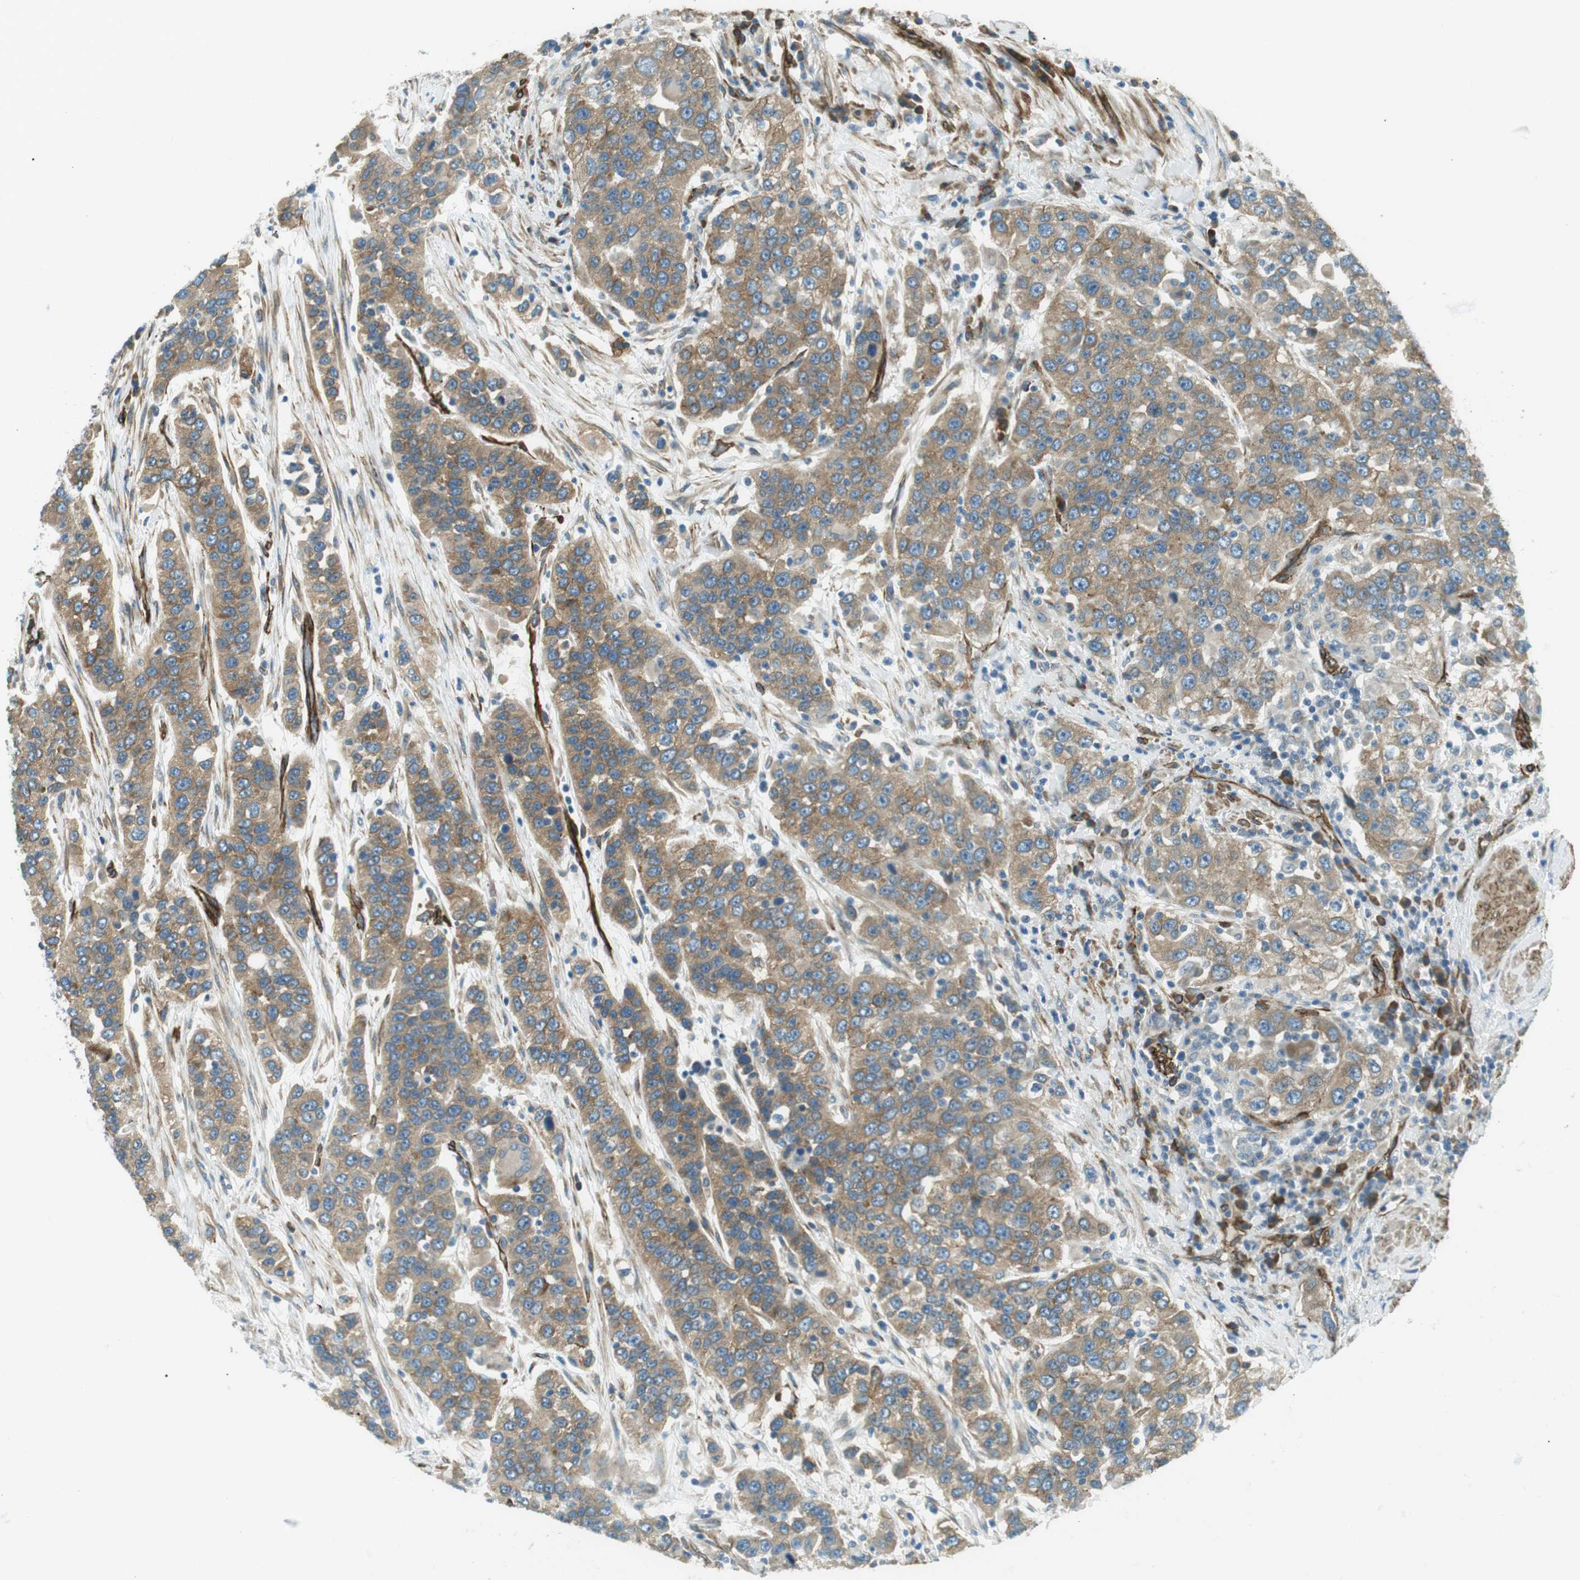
{"staining": {"intensity": "moderate", "quantity": ">75%", "location": "cytoplasmic/membranous"}, "tissue": "urothelial cancer", "cell_type": "Tumor cells", "image_type": "cancer", "snomed": [{"axis": "morphology", "description": "Urothelial carcinoma, High grade"}, {"axis": "topography", "description": "Urinary bladder"}], "caption": "DAB (3,3'-diaminobenzidine) immunohistochemical staining of urothelial carcinoma (high-grade) shows moderate cytoplasmic/membranous protein staining in approximately >75% of tumor cells.", "gene": "ODR4", "patient": {"sex": "female", "age": 80}}